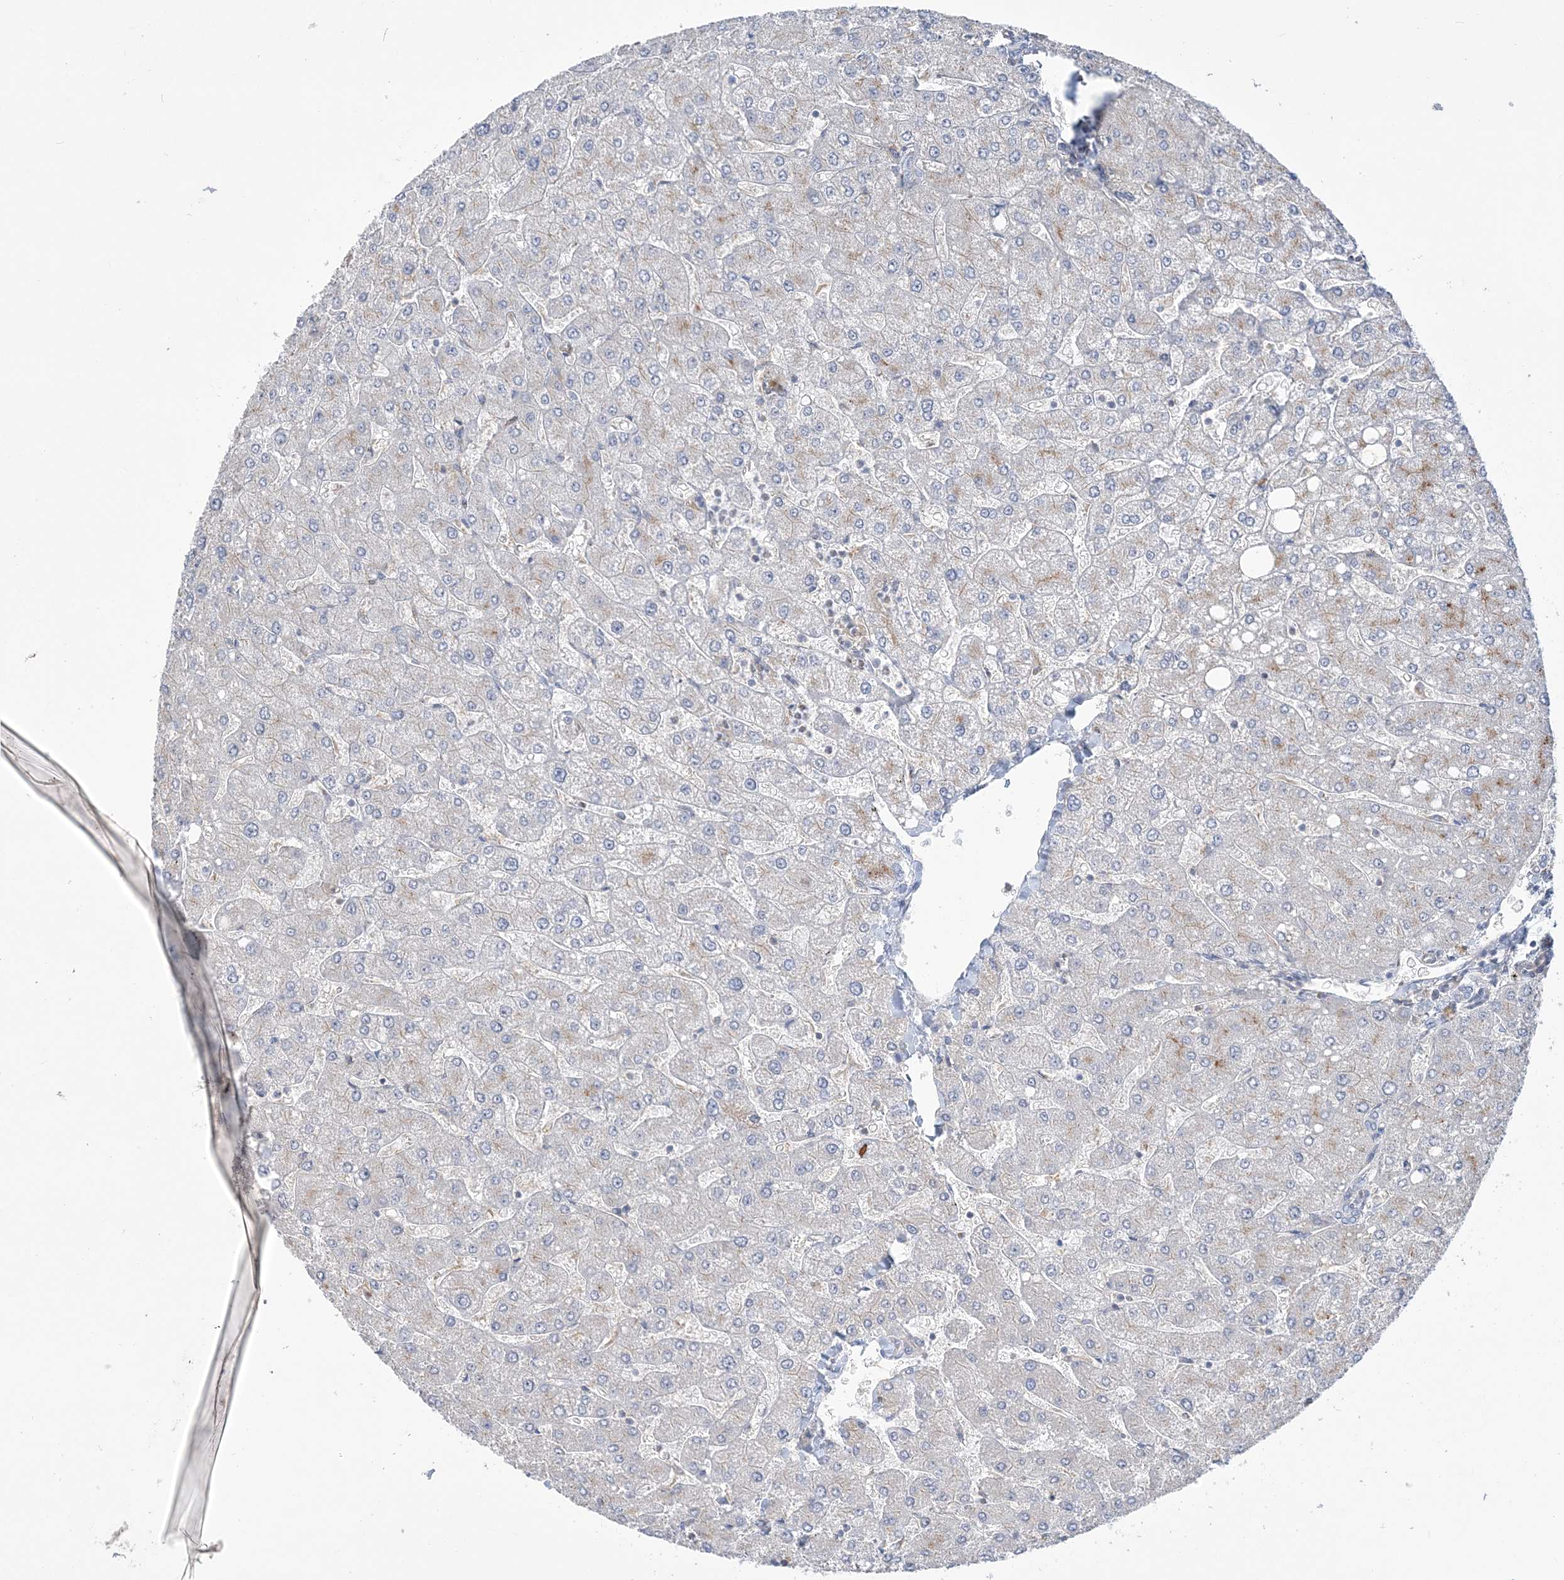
{"staining": {"intensity": "negative", "quantity": "none", "location": "none"}, "tissue": "liver", "cell_type": "Cholangiocytes", "image_type": "normal", "snomed": [{"axis": "morphology", "description": "Normal tissue, NOS"}, {"axis": "topography", "description": "Liver"}], "caption": "Protein analysis of unremarkable liver reveals no significant expression in cholangiocytes. (DAB immunohistochemistry (IHC) visualized using brightfield microscopy, high magnification).", "gene": "ZNF821", "patient": {"sex": "male", "age": 55}}